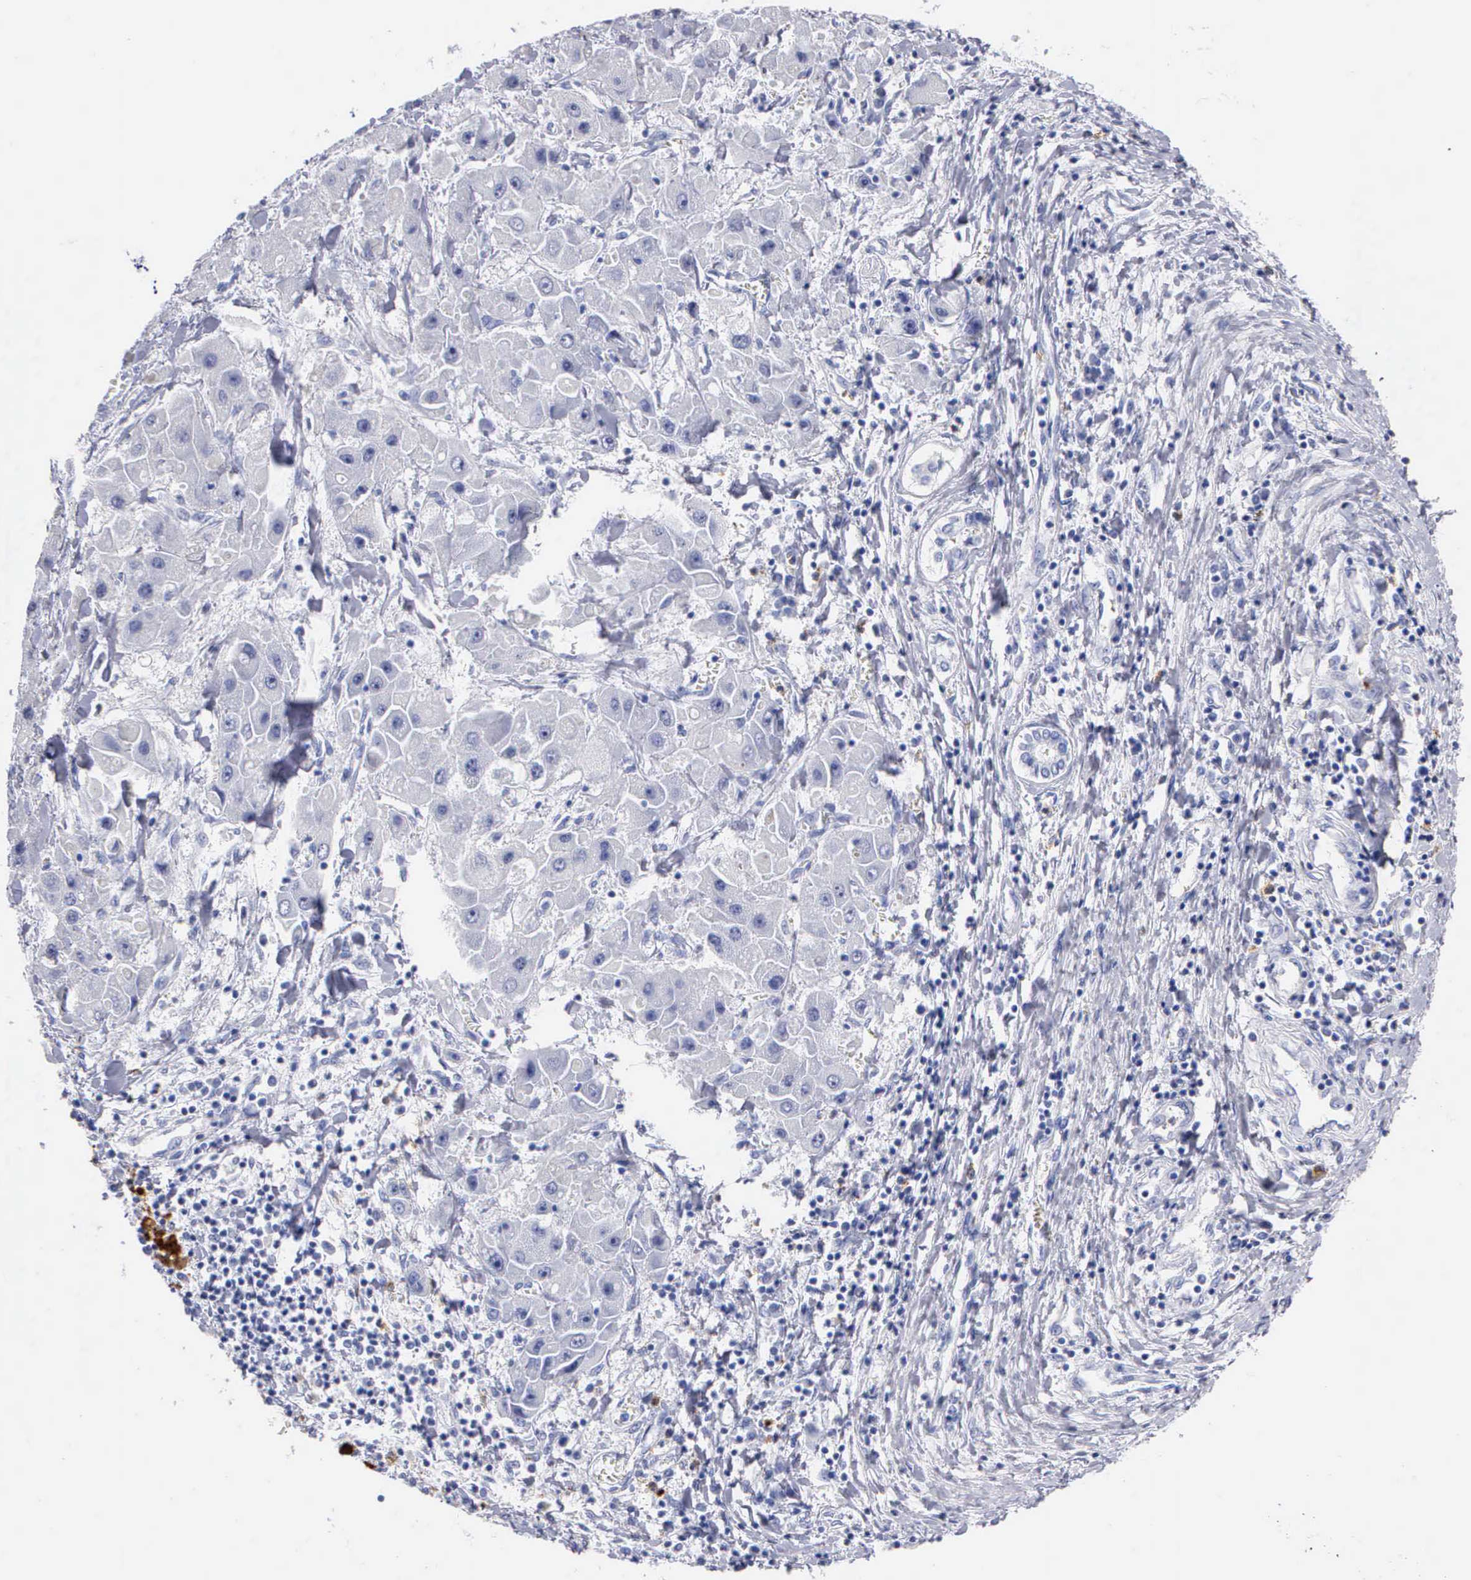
{"staining": {"intensity": "negative", "quantity": "none", "location": "none"}, "tissue": "liver cancer", "cell_type": "Tumor cells", "image_type": "cancer", "snomed": [{"axis": "morphology", "description": "Carcinoma, Hepatocellular, NOS"}, {"axis": "topography", "description": "Liver"}], "caption": "A photomicrograph of human hepatocellular carcinoma (liver) is negative for staining in tumor cells. (Stains: DAB immunohistochemistry (IHC) with hematoxylin counter stain, Microscopy: brightfield microscopy at high magnification).", "gene": "CTSG", "patient": {"sex": "male", "age": 24}}